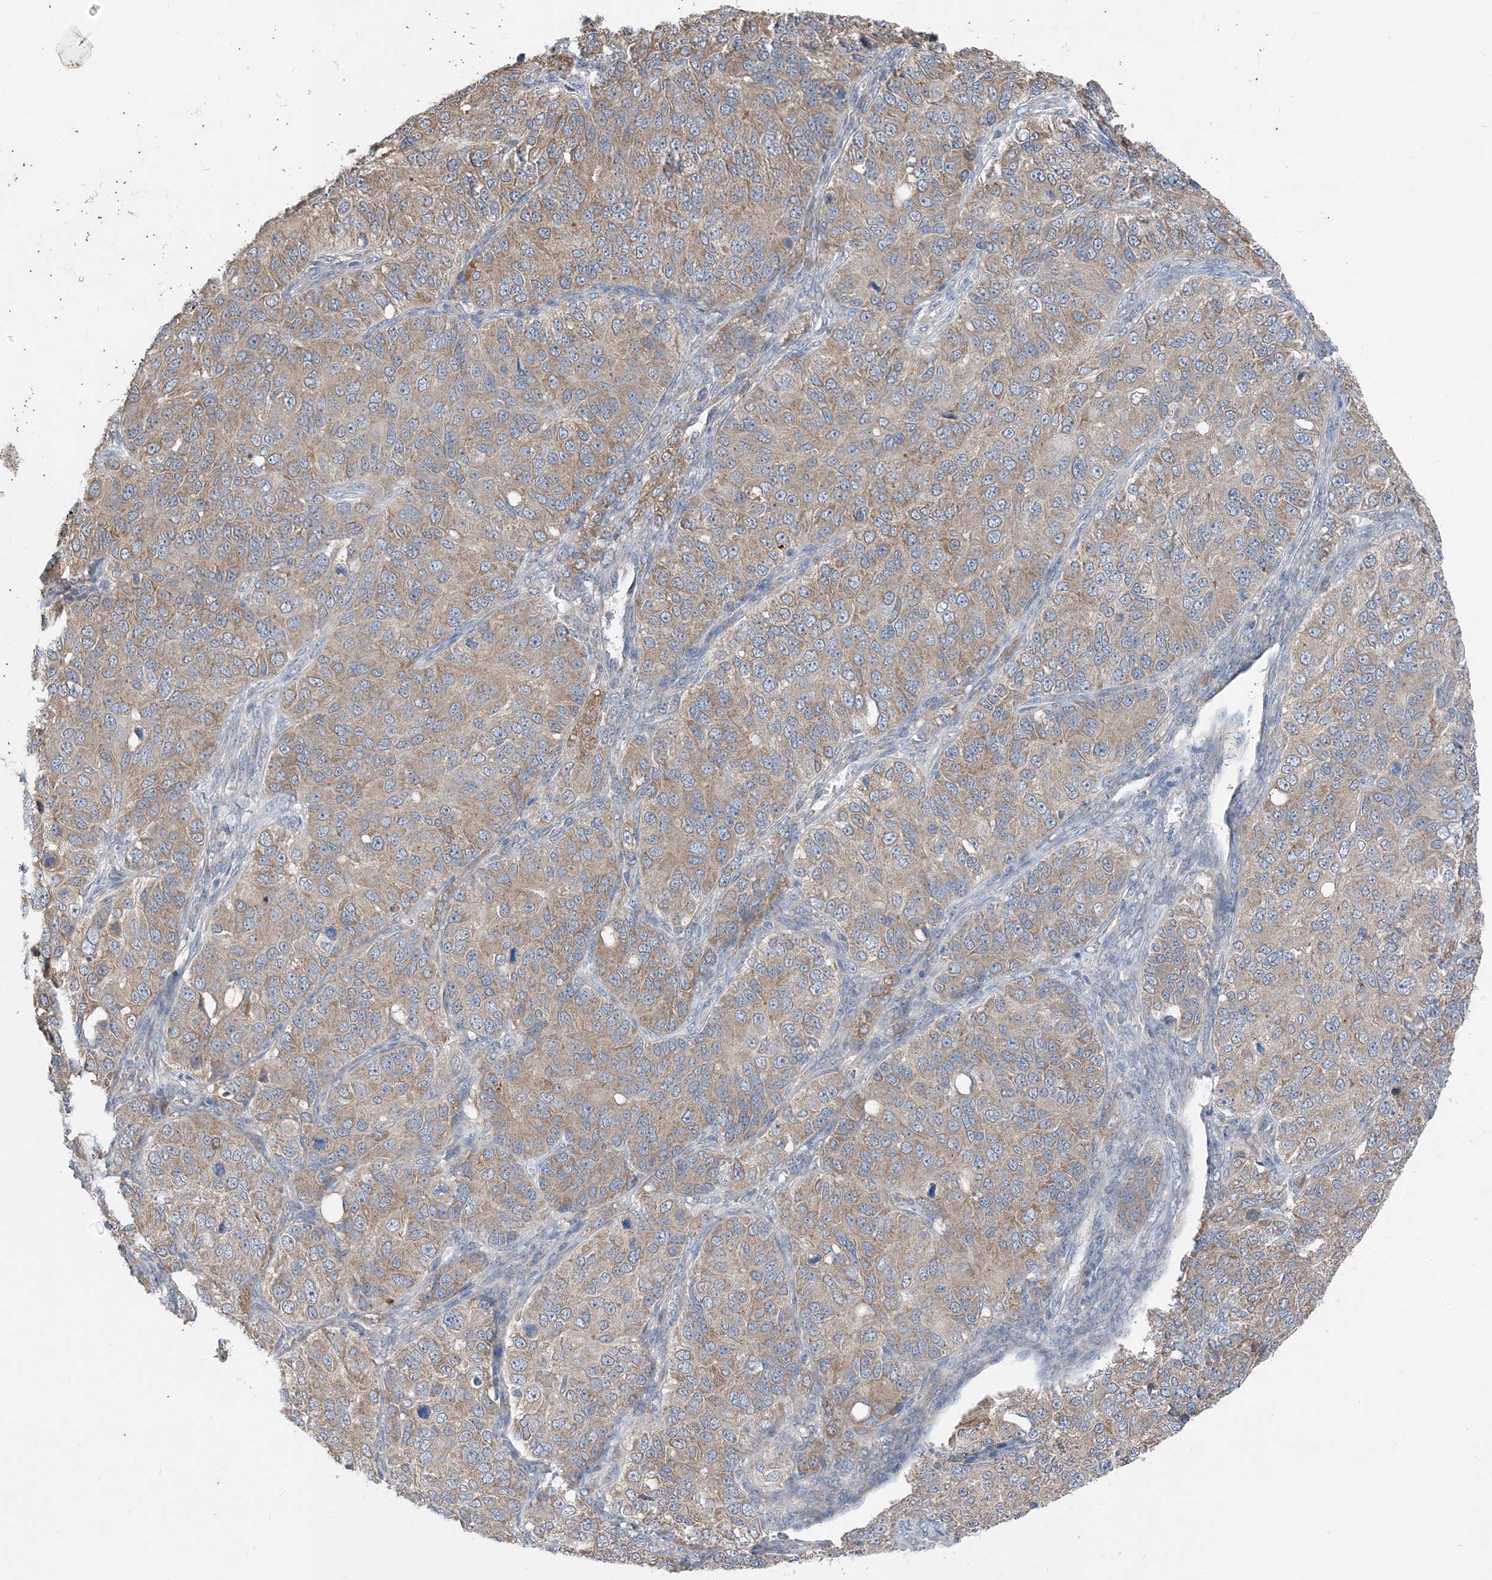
{"staining": {"intensity": "weak", "quantity": ">75%", "location": "cytoplasmic/membranous"}, "tissue": "ovarian cancer", "cell_type": "Tumor cells", "image_type": "cancer", "snomed": [{"axis": "morphology", "description": "Carcinoma, endometroid"}, {"axis": "topography", "description": "Ovary"}], "caption": "Tumor cells show low levels of weak cytoplasmic/membranous positivity in about >75% of cells in human ovarian endometroid carcinoma.", "gene": "DHX30", "patient": {"sex": "female", "age": 51}}